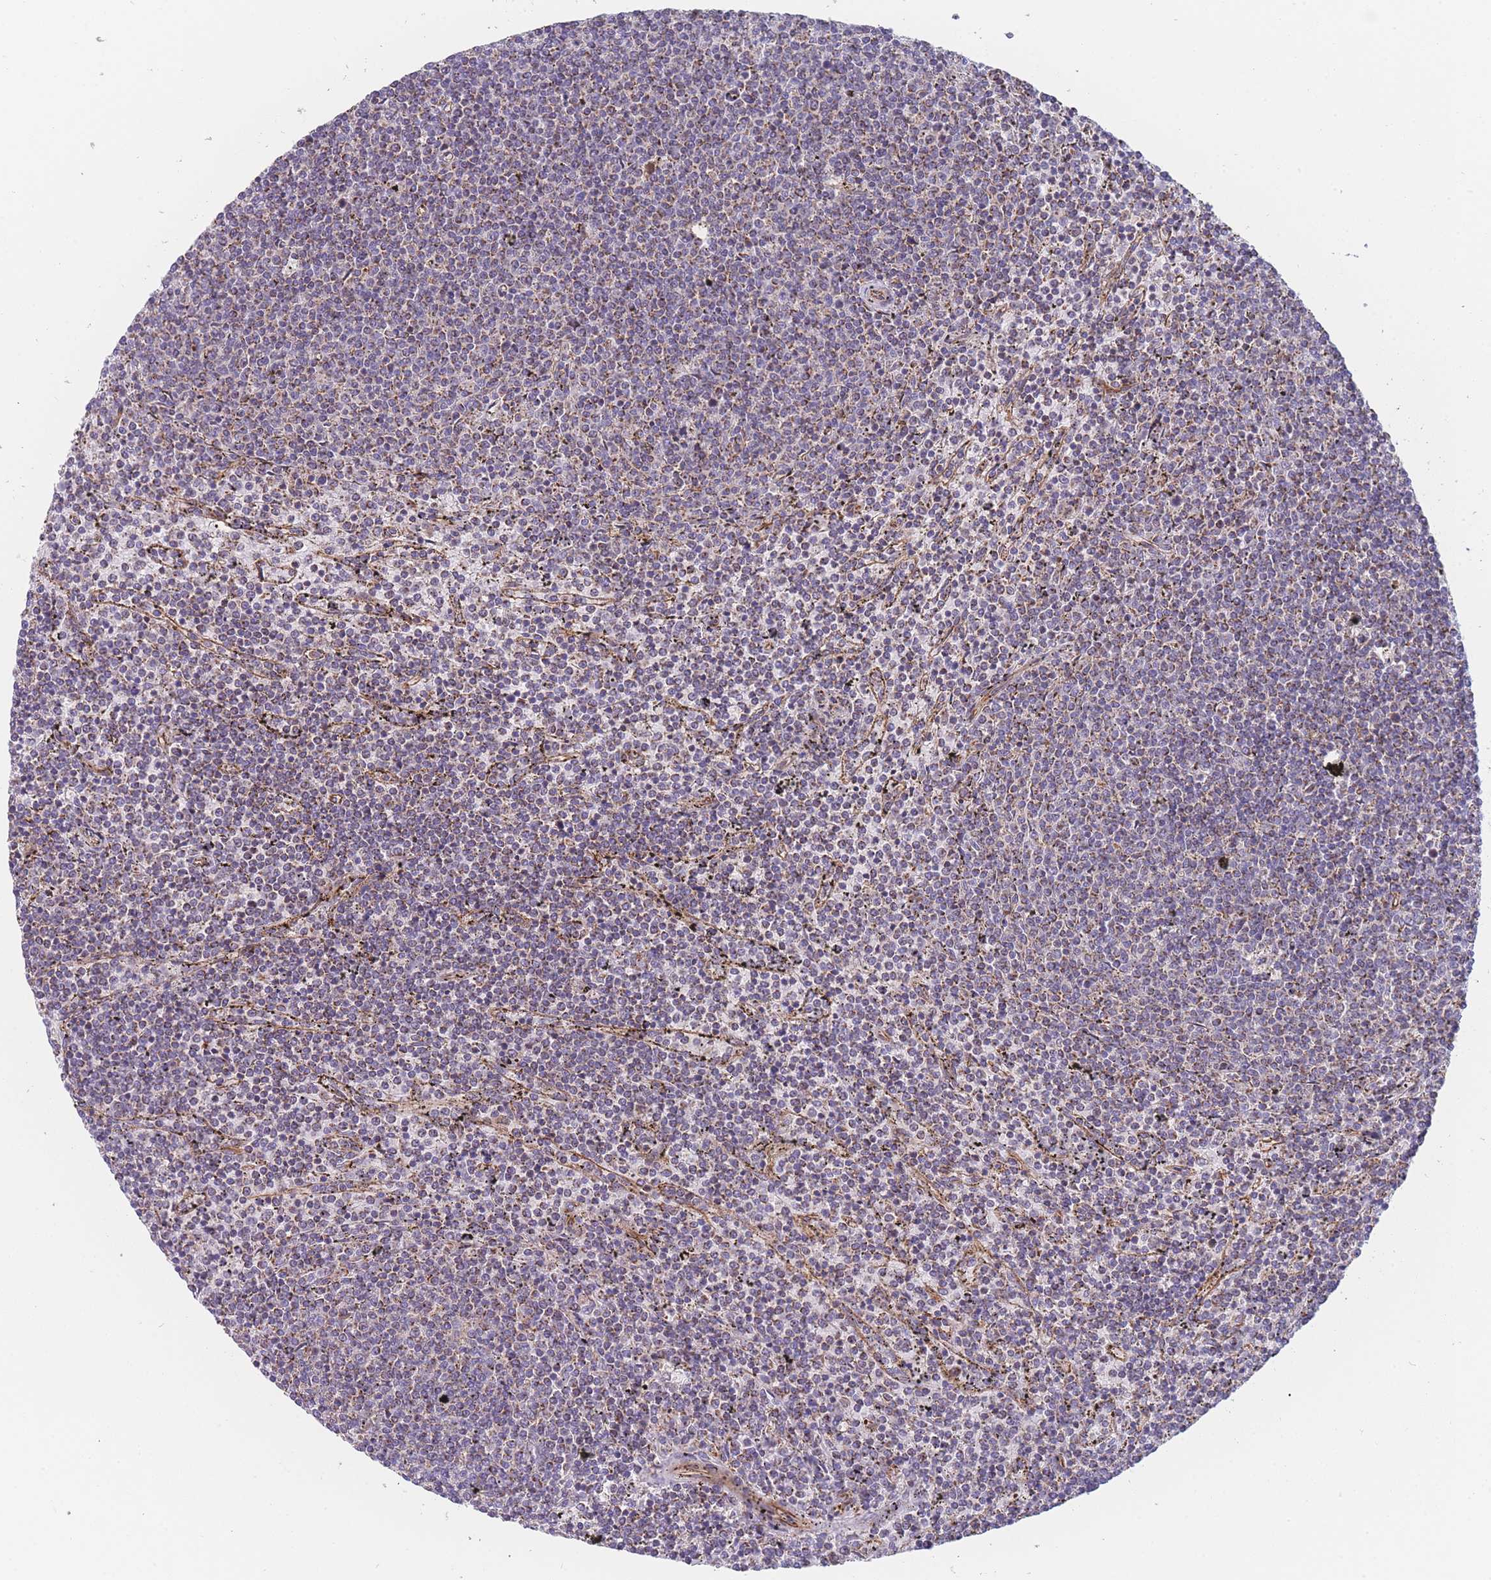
{"staining": {"intensity": "weak", "quantity": "<25%", "location": "cytoplasmic/membranous"}, "tissue": "lymphoma", "cell_type": "Tumor cells", "image_type": "cancer", "snomed": [{"axis": "morphology", "description": "Malignant lymphoma, non-Hodgkin's type, Low grade"}, {"axis": "topography", "description": "Spleen"}], "caption": "Histopathology image shows no significant protein positivity in tumor cells of malignant lymphoma, non-Hodgkin's type (low-grade).", "gene": "MTRES1", "patient": {"sex": "female", "age": 50}}